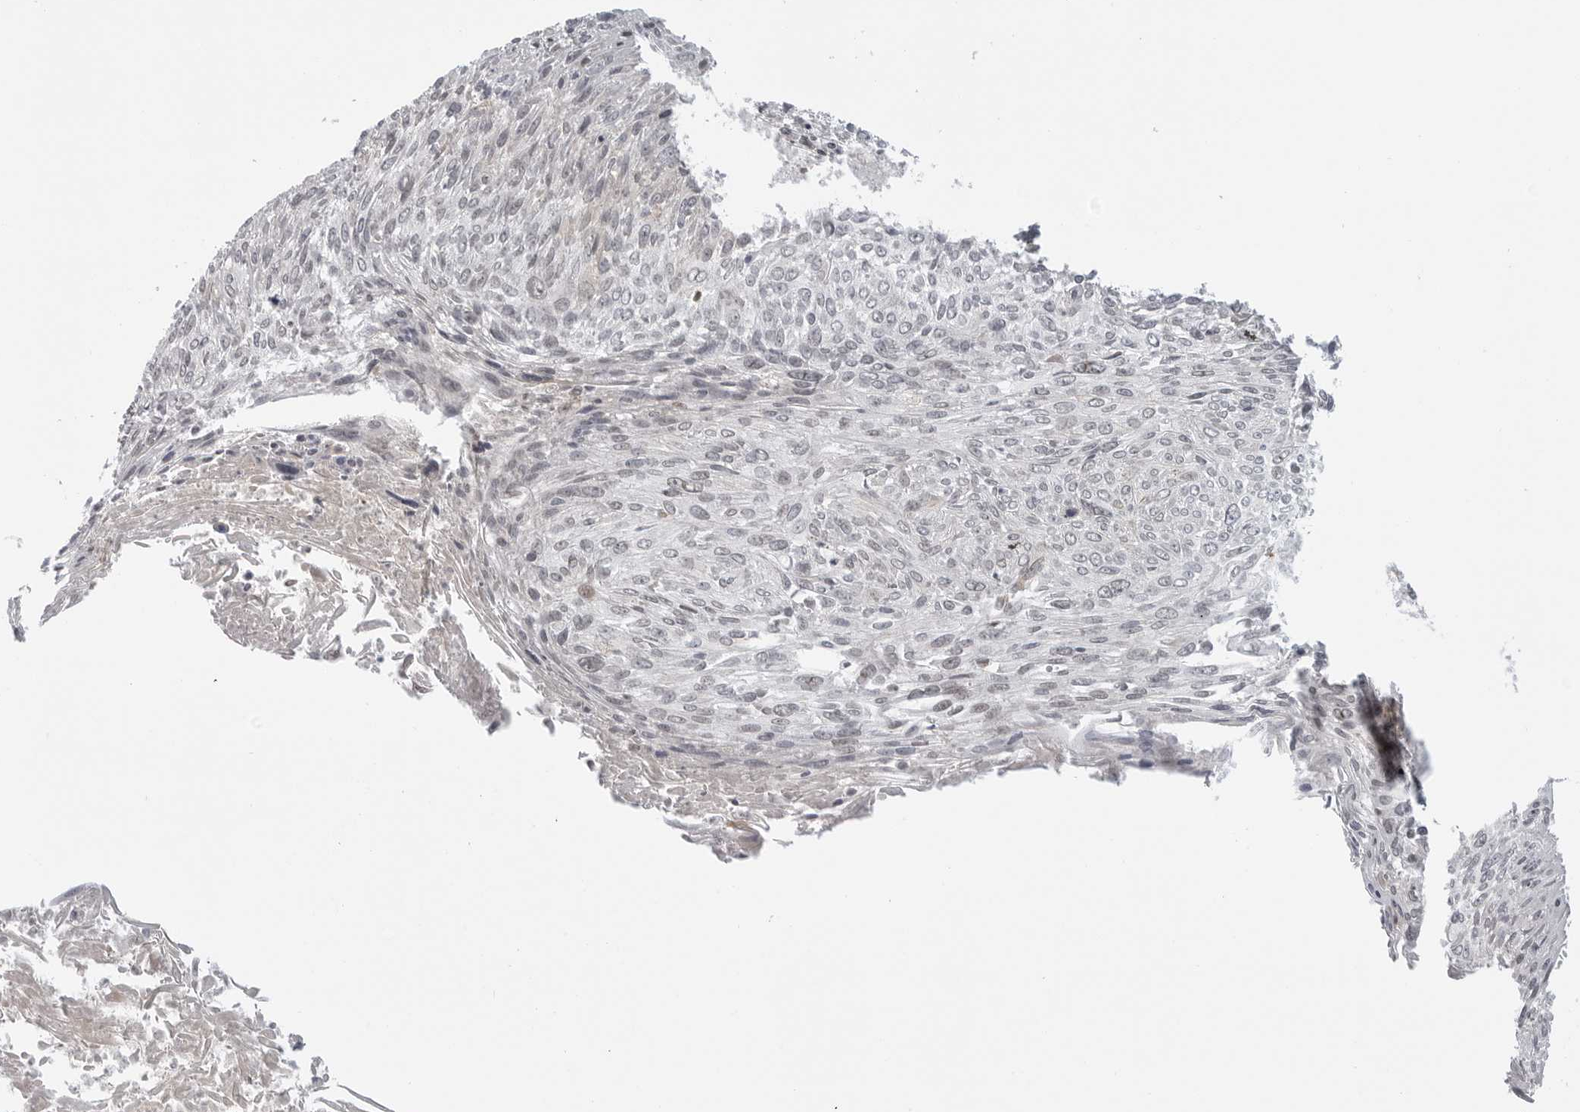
{"staining": {"intensity": "negative", "quantity": "none", "location": "none"}, "tissue": "cervical cancer", "cell_type": "Tumor cells", "image_type": "cancer", "snomed": [{"axis": "morphology", "description": "Squamous cell carcinoma, NOS"}, {"axis": "topography", "description": "Cervix"}], "caption": "Protein analysis of cervical cancer demonstrates no significant expression in tumor cells.", "gene": "COPA", "patient": {"sex": "female", "age": 51}}